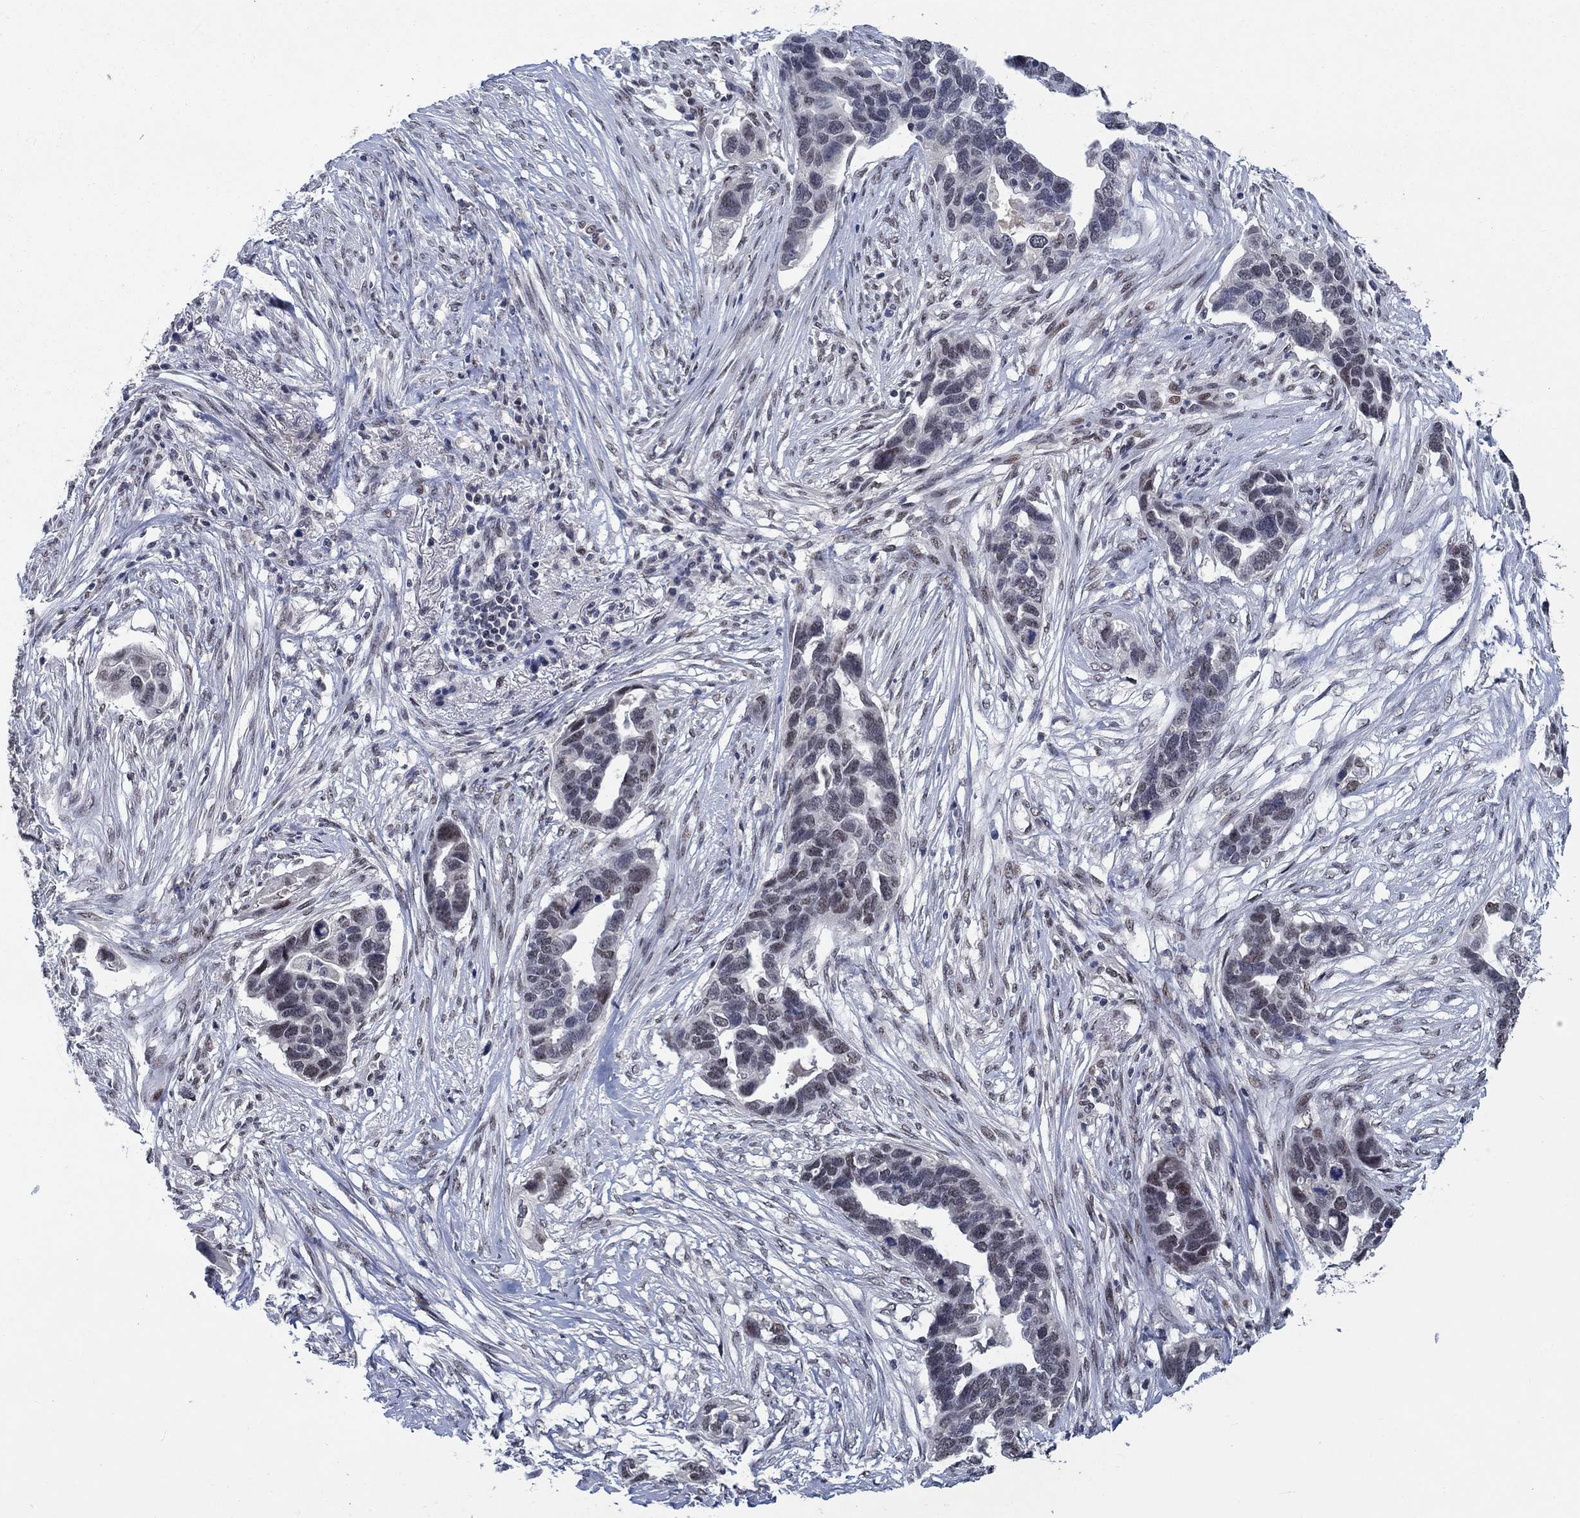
{"staining": {"intensity": "negative", "quantity": "none", "location": "none"}, "tissue": "ovarian cancer", "cell_type": "Tumor cells", "image_type": "cancer", "snomed": [{"axis": "morphology", "description": "Cystadenocarcinoma, serous, NOS"}, {"axis": "topography", "description": "Ovary"}], "caption": "IHC photomicrograph of ovarian cancer (serous cystadenocarcinoma) stained for a protein (brown), which reveals no staining in tumor cells.", "gene": "HTN1", "patient": {"sex": "female", "age": 54}}